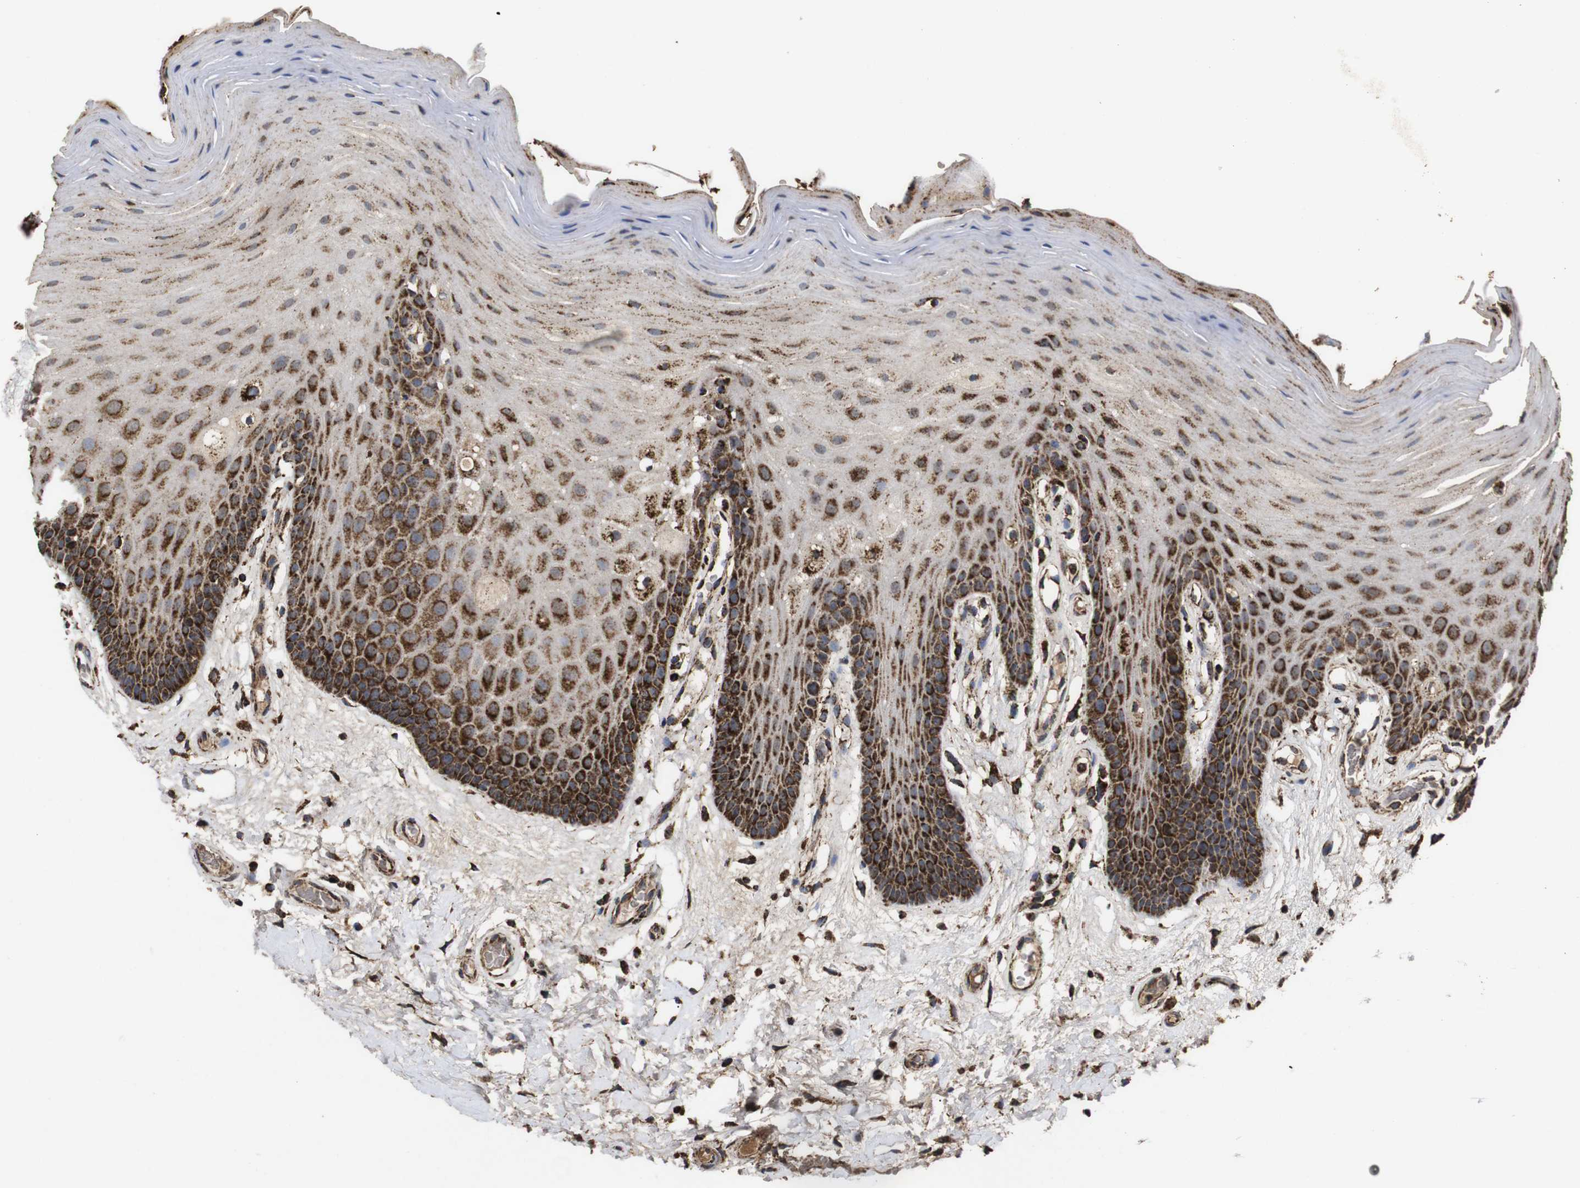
{"staining": {"intensity": "strong", "quantity": ">75%", "location": "cytoplasmic/membranous"}, "tissue": "oral mucosa", "cell_type": "Squamous epithelial cells", "image_type": "normal", "snomed": [{"axis": "morphology", "description": "Normal tissue, NOS"}, {"axis": "morphology", "description": "Squamous cell carcinoma, NOS"}, {"axis": "topography", "description": "Skeletal muscle"}, {"axis": "topography", "description": "Adipose tissue"}, {"axis": "topography", "description": "Vascular tissue"}, {"axis": "topography", "description": "Oral tissue"}, {"axis": "topography", "description": "Peripheral nerve tissue"}, {"axis": "topography", "description": "Head-Neck"}], "caption": "A high-resolution photomicrograph shows immunohistochemistry staining of unremarkable oral mucosa, which shows strong cytoplasmic/membranous expression in about >75% of squamous epithelial cells.", "gene": "ATP5F1A", "patient": {"sex": "male", "age": 71}}